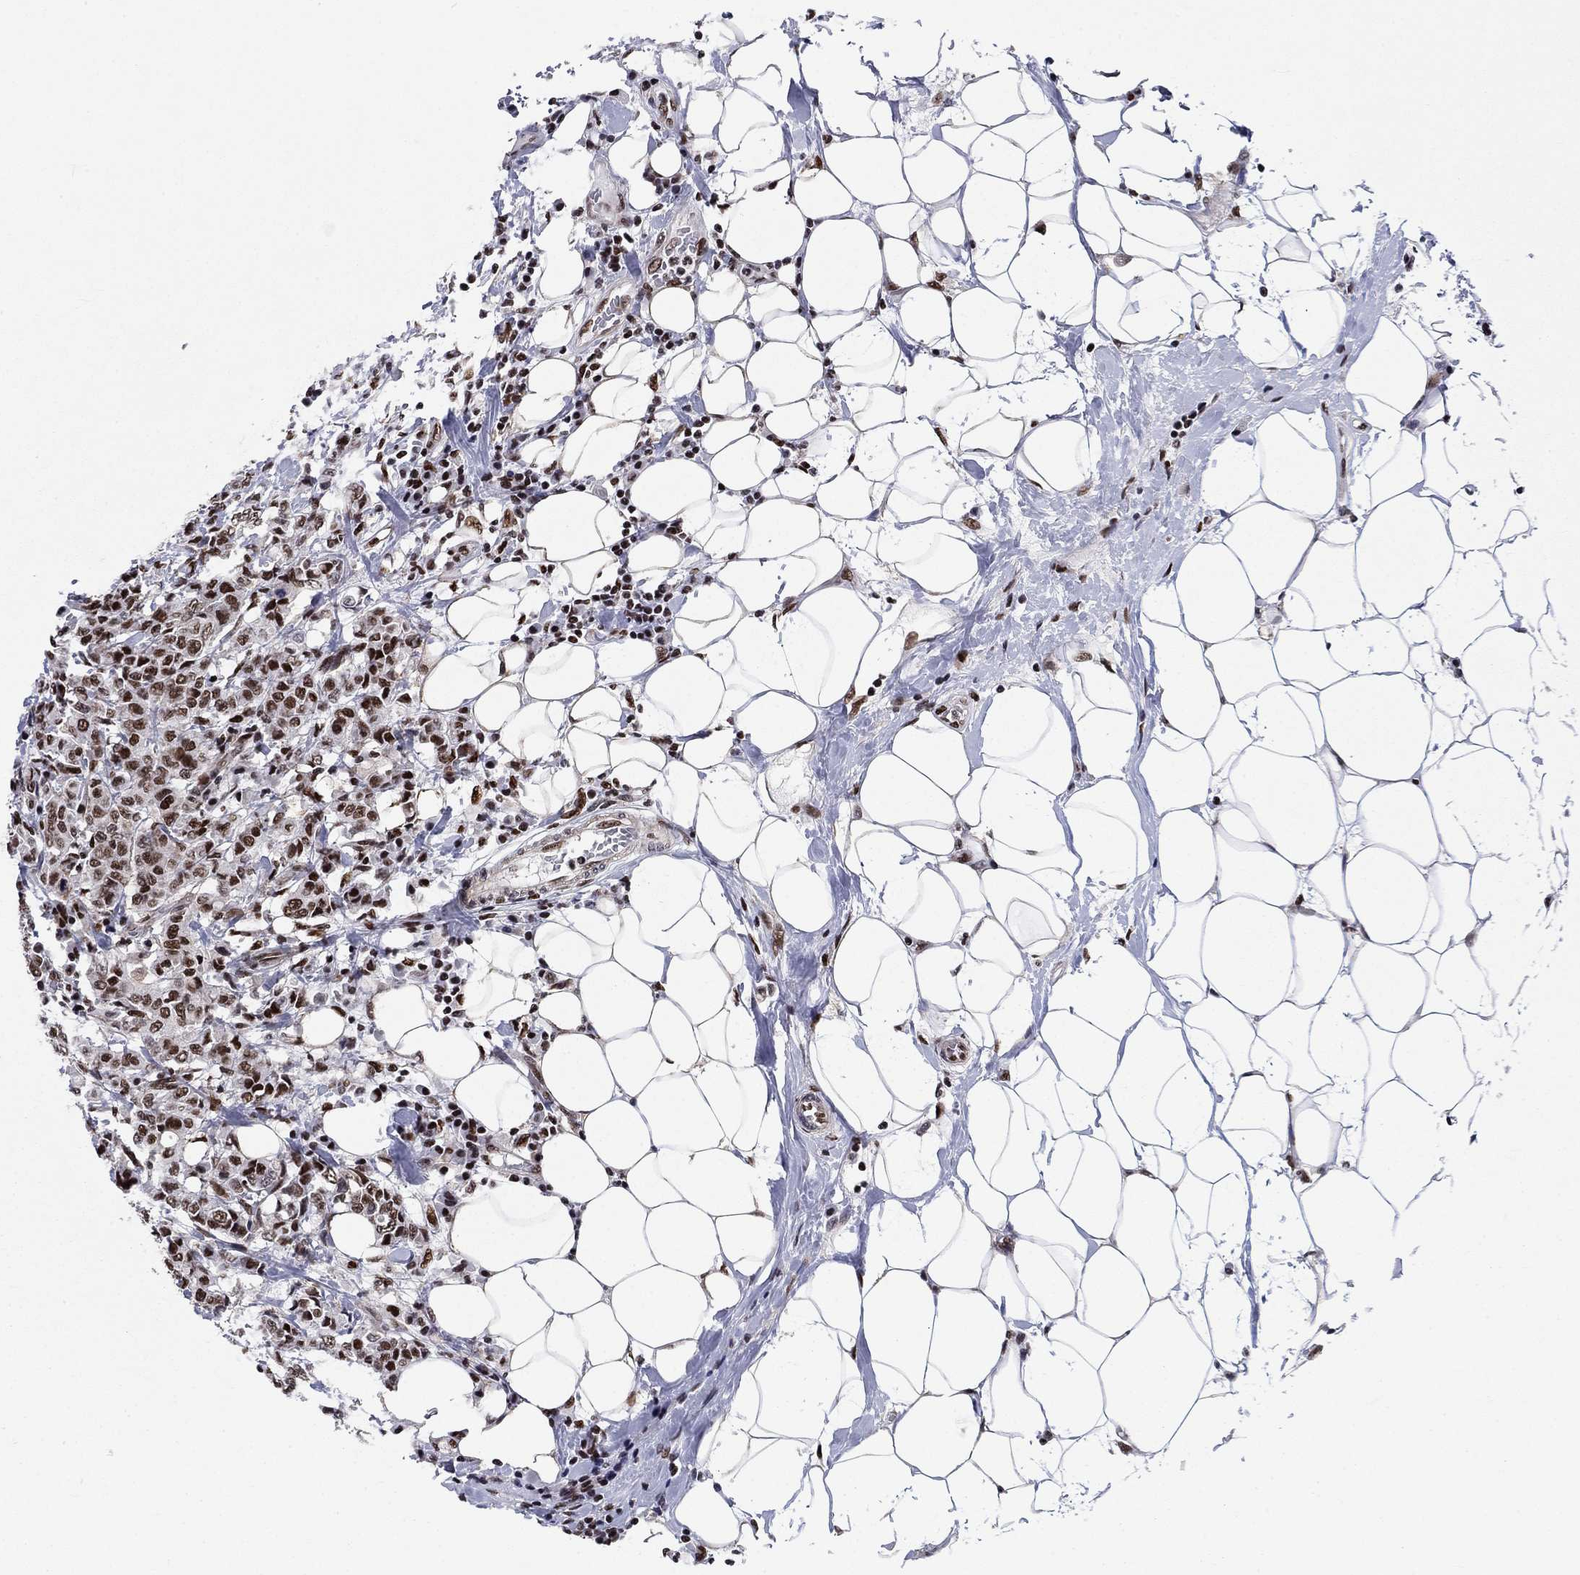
{"staining": {"intensity": "strong", "quantity": ">75%", "location": "nuclear"}, "tissue": "breast cancer", "cell_type": "Tumor cells", "image_type": "cancer", "snomed": [{"axis": "morphology", "description": "Duct carcinoma"}, {"axis": "topography", "description": "Breast"}], "caption": "Breast cancer was stained to show a protein in brown. There is high levels of strong nuclear expression in about >75% of tumor cells. (brown staining indicates protein expression, while blue staining denotes nuclei).", "gene": "RPRD1B", "patient": {"sex": "female", "age": 27}}